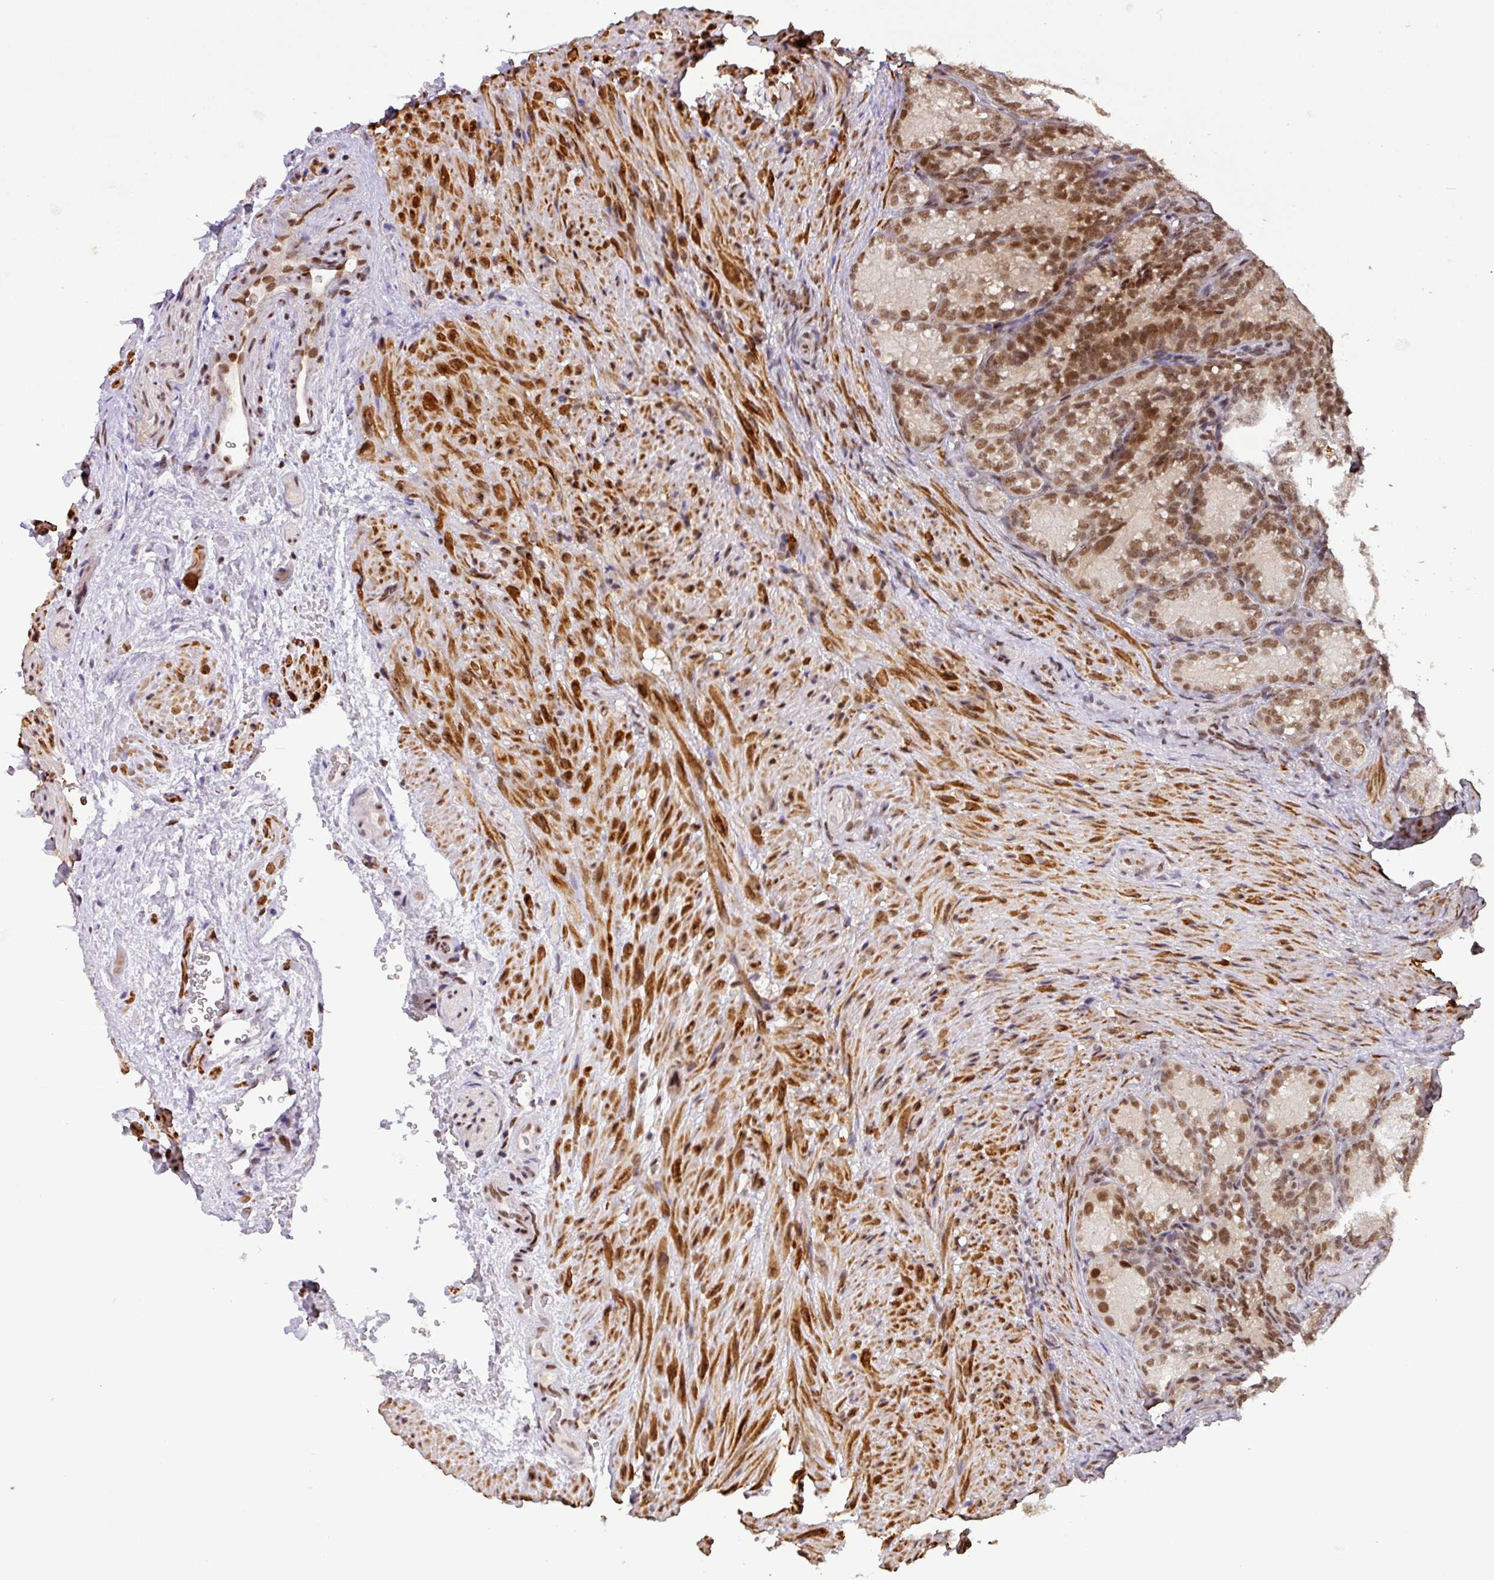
{"staining": {"intensity": "moderate", "quantity": ">75%", "location": "nuclear"}, "tissue": "seminal vesicle", "cell_type": "Glandular cells", "image_type": "normal", "snomed": [{"axis": "morphology", "description": "Normal tissue, NOS"}, {"axis": "topography", "description": "Seminal veicle"}], "caption": "A brown stain highlights moderate nuclear positivity of a protein in glandular cells of normal human seminal vesicle. (DAB (3,3'-diaminobenzidine) IHC with brightfield microscopy, high magnification).", "gene": "SRSF2", "patient": {"sex": "male", "age": 58}}